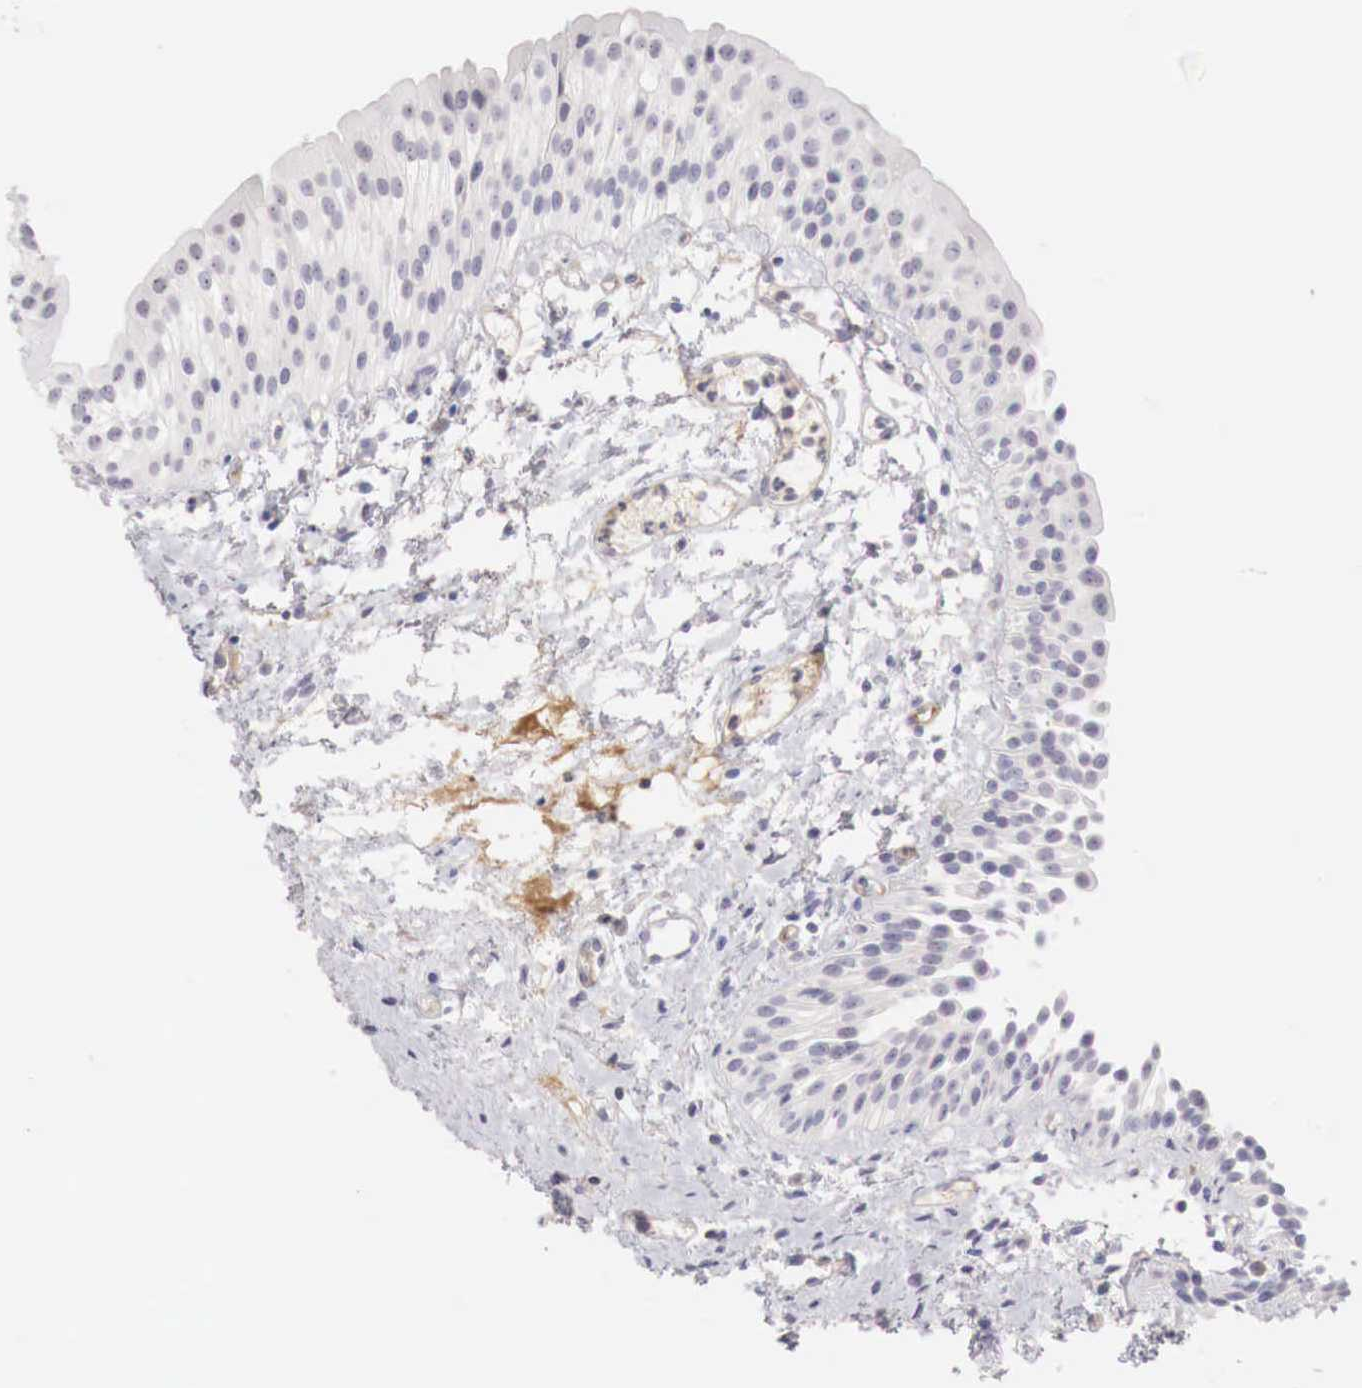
{"staining": {"intensity": "negative", "quantity": "none", "location": "none"}, "tissue": "urinary bladder", "cell_type": "Urothelial cells", "image_type": "normal", "snomed": [{"axis": "morphology", "description": "Normal tissue, NOS"}, {"axis": "topography", "description": "Urinary bladder"}], "caption": "DAB immunohistochemical staining of normal human urinary bladder reveals no significant expression in urothelial cells.", "gene": "GATA1", "patient": {"sex": "male", "age": 48}}